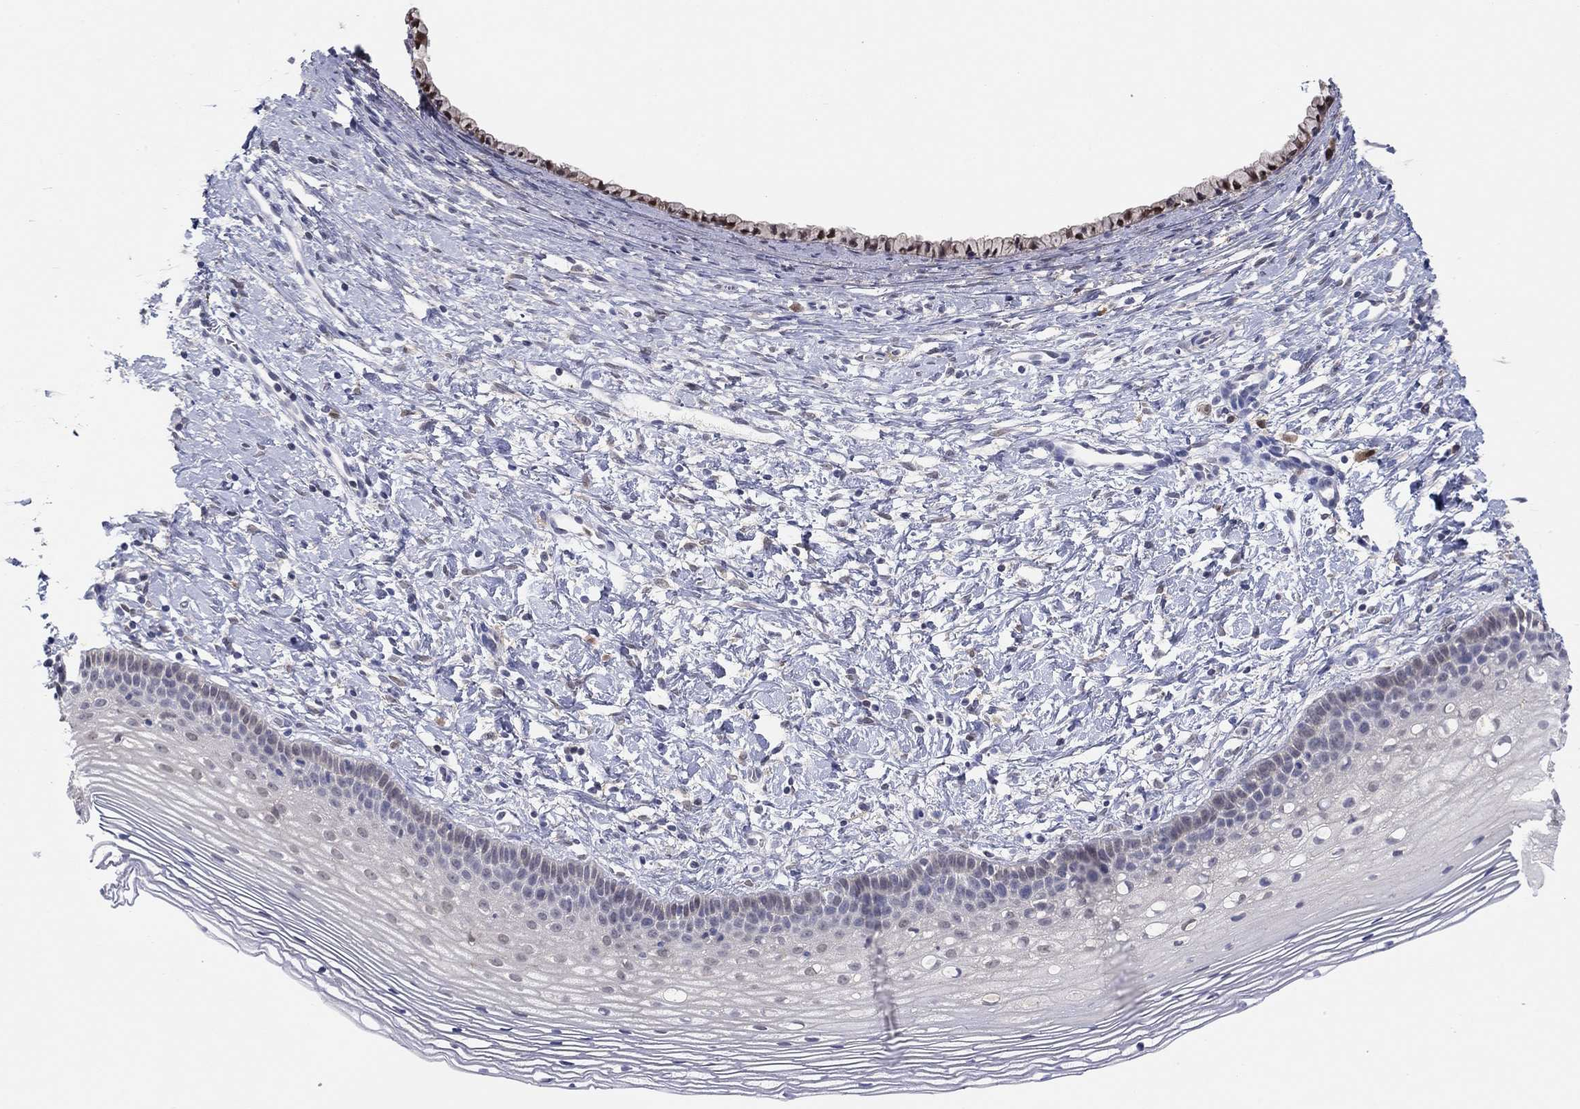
{"staining": {"intensity": "negative", "quantity": "none", "location": "none"}, "tissue": "cervix", "cell_type": "Glandular cells", "image_type": "normal", "snomed": [{"axis": "morphology", "description": "Normal tissue, NOS"}, {"axis": "topography", "description": "Cervix"}], "caption": "High power microscopy photomicrograph of an IHC micrograph of normal cervix, revealing no significant staining in glandular cells.", "gene": "PDXK", "patient": {"sex": "female", "age": 39}}